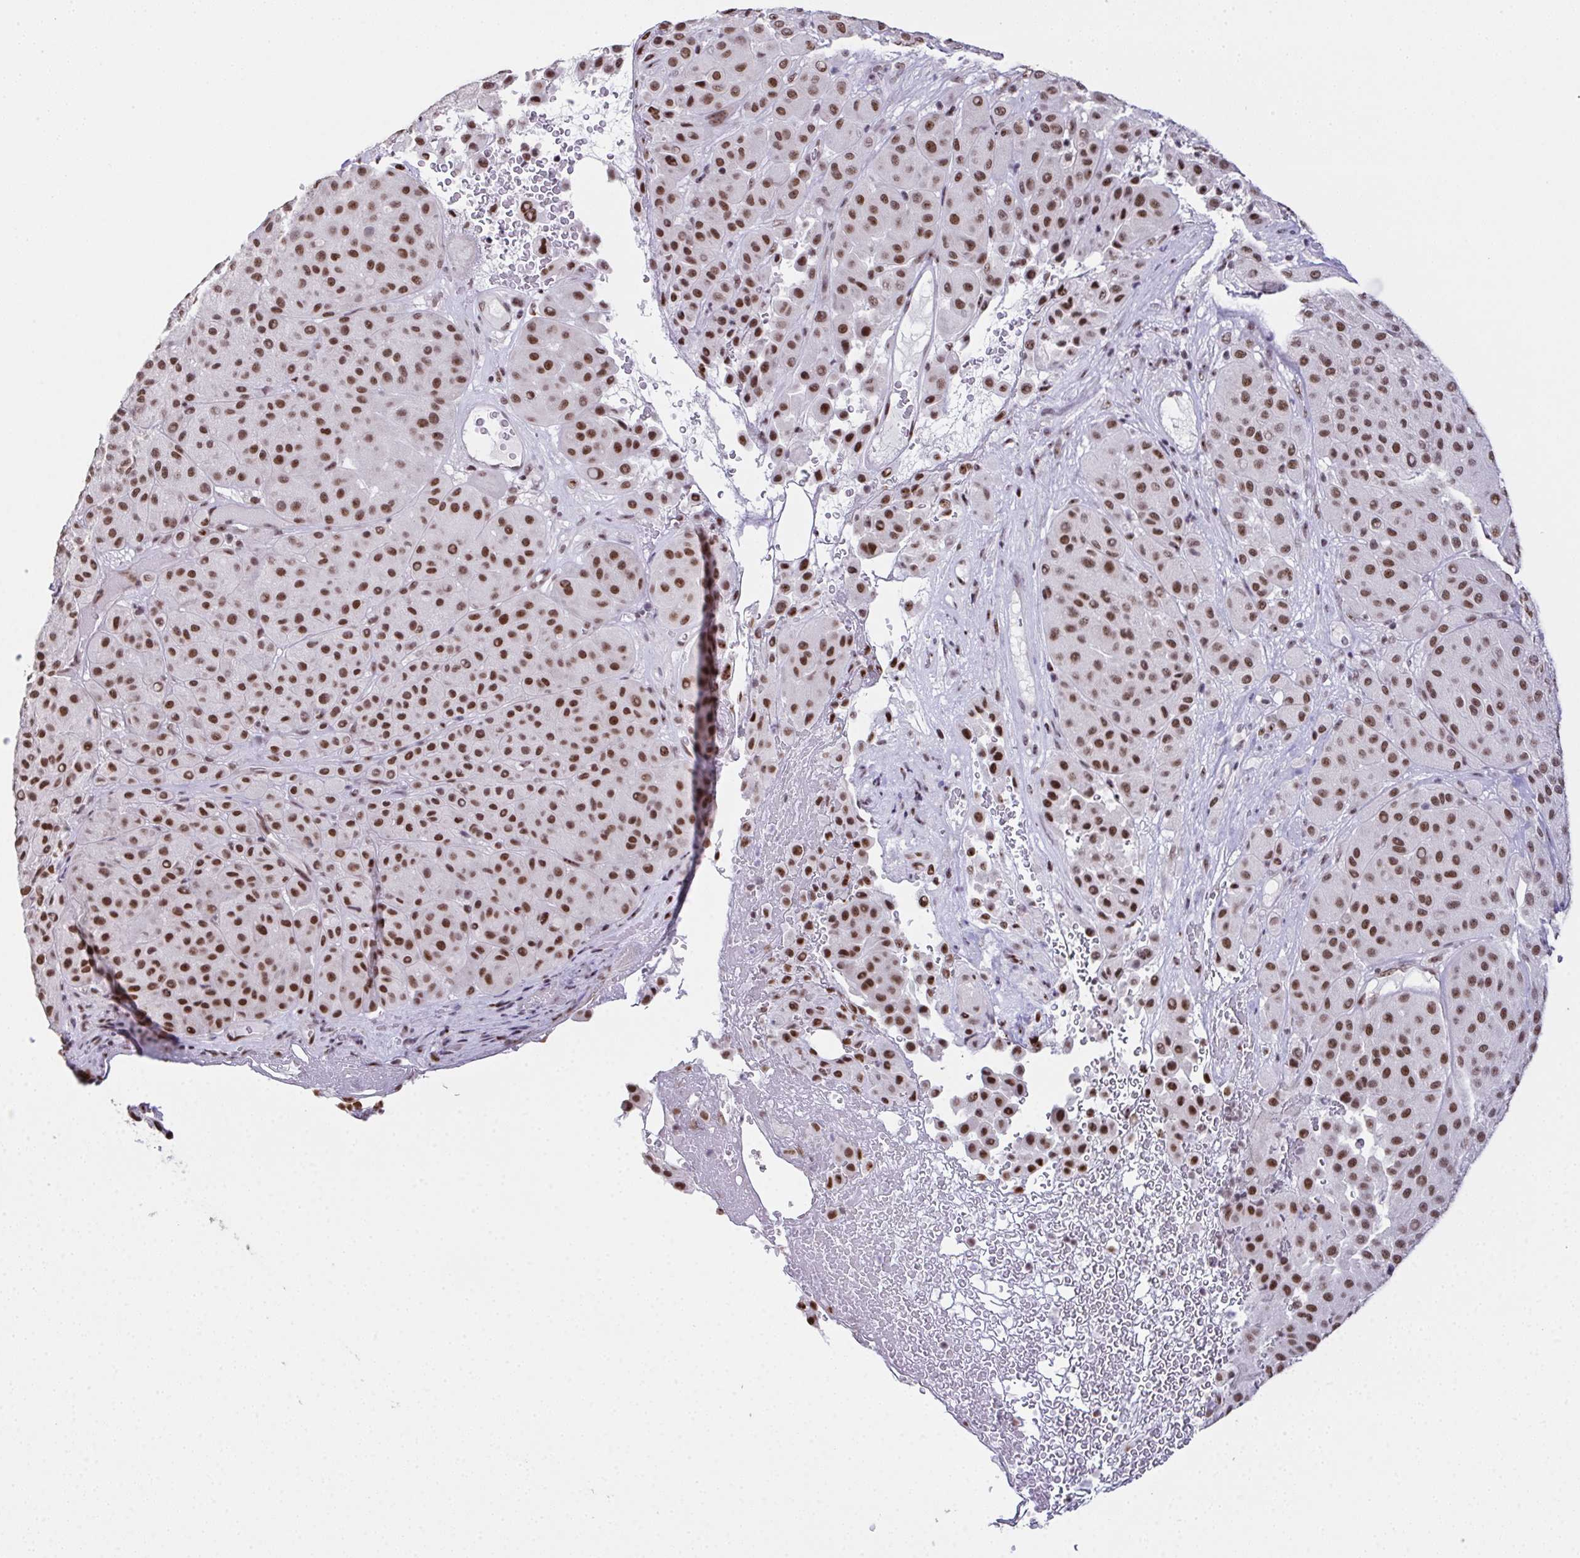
{"staining": {"intensity": "strong", "quantity": ">75%", "location": "nuclear"}, "tissue": "melanoma", "cell_type": "Tumor cells", "image_type": "cancer", "snomed": [{"axis": "morphology", "description": "Malignant melanoma, Metastatic site"}, {"axis": "topography", "description": "Smooth muscle"}], "caption": "This micrograph demonstrates immunohistochemistry staining of malignant melanoma (metastatic site), with high strong nuclear expression in approximately >75% of tumor cells.", "gene": "ZNF800", "patient": {"sex": "male", "age": 41}}